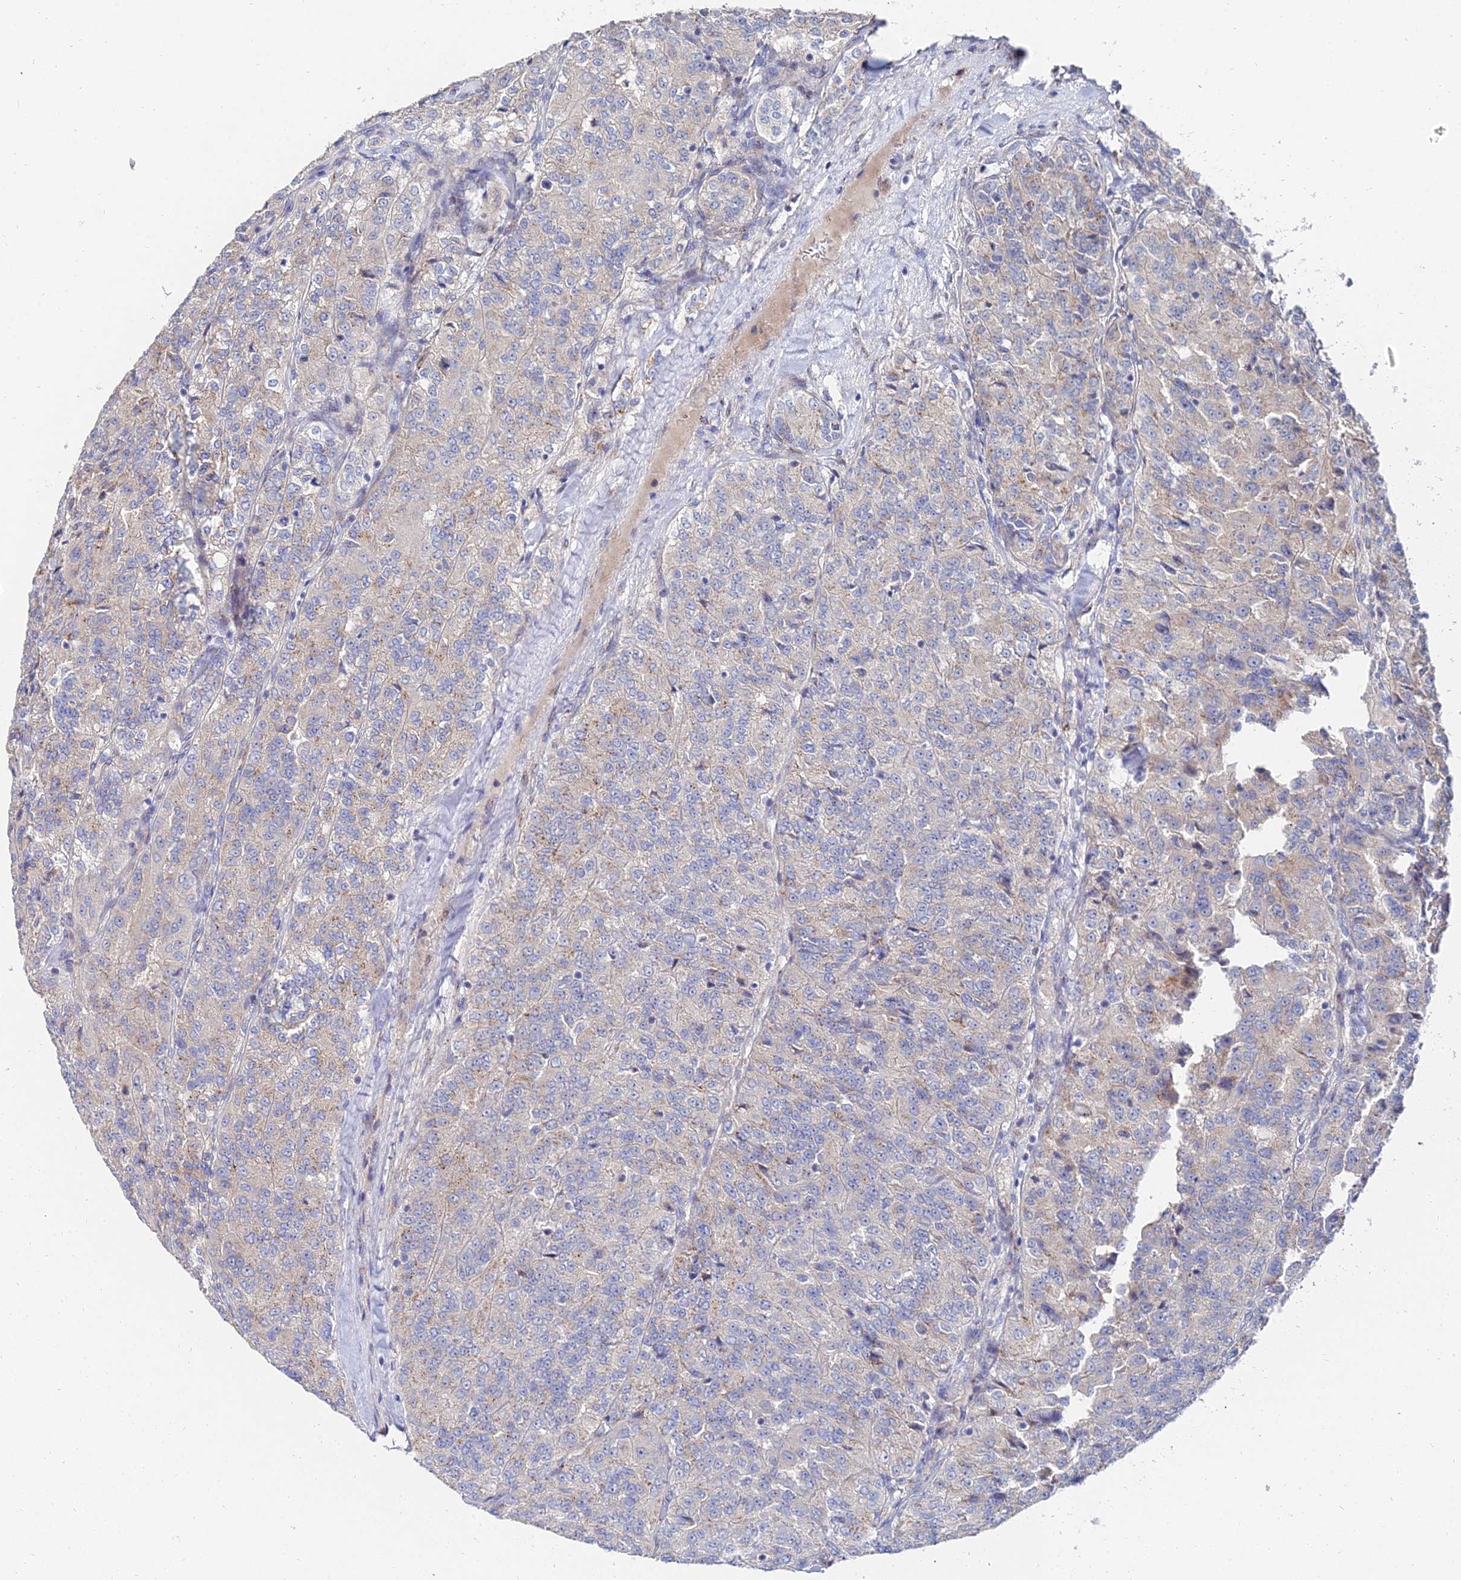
{"staining": {"intensity": "weak", "quantity": "<25%", "location": "cytoplasmic/membranous"}, "tissue": "renal cancer", "cell_type": "Tumor cells", "image_type": "cancer", "snomed": [{"axis": "morphology", "description": "Adenocarcinoma, NOS"}, {"axis": "topography", "description": "Kidney"}], "caption": "High magnification brightfield microscopy of renal cancer (adenocarcinoma) stained with DAB (brown) and counterstained with hematoxylin (blue): tumor cells show no significant positivity.", "gene": "BORCS8", "patient": {"sex": "female", "age": 63}}